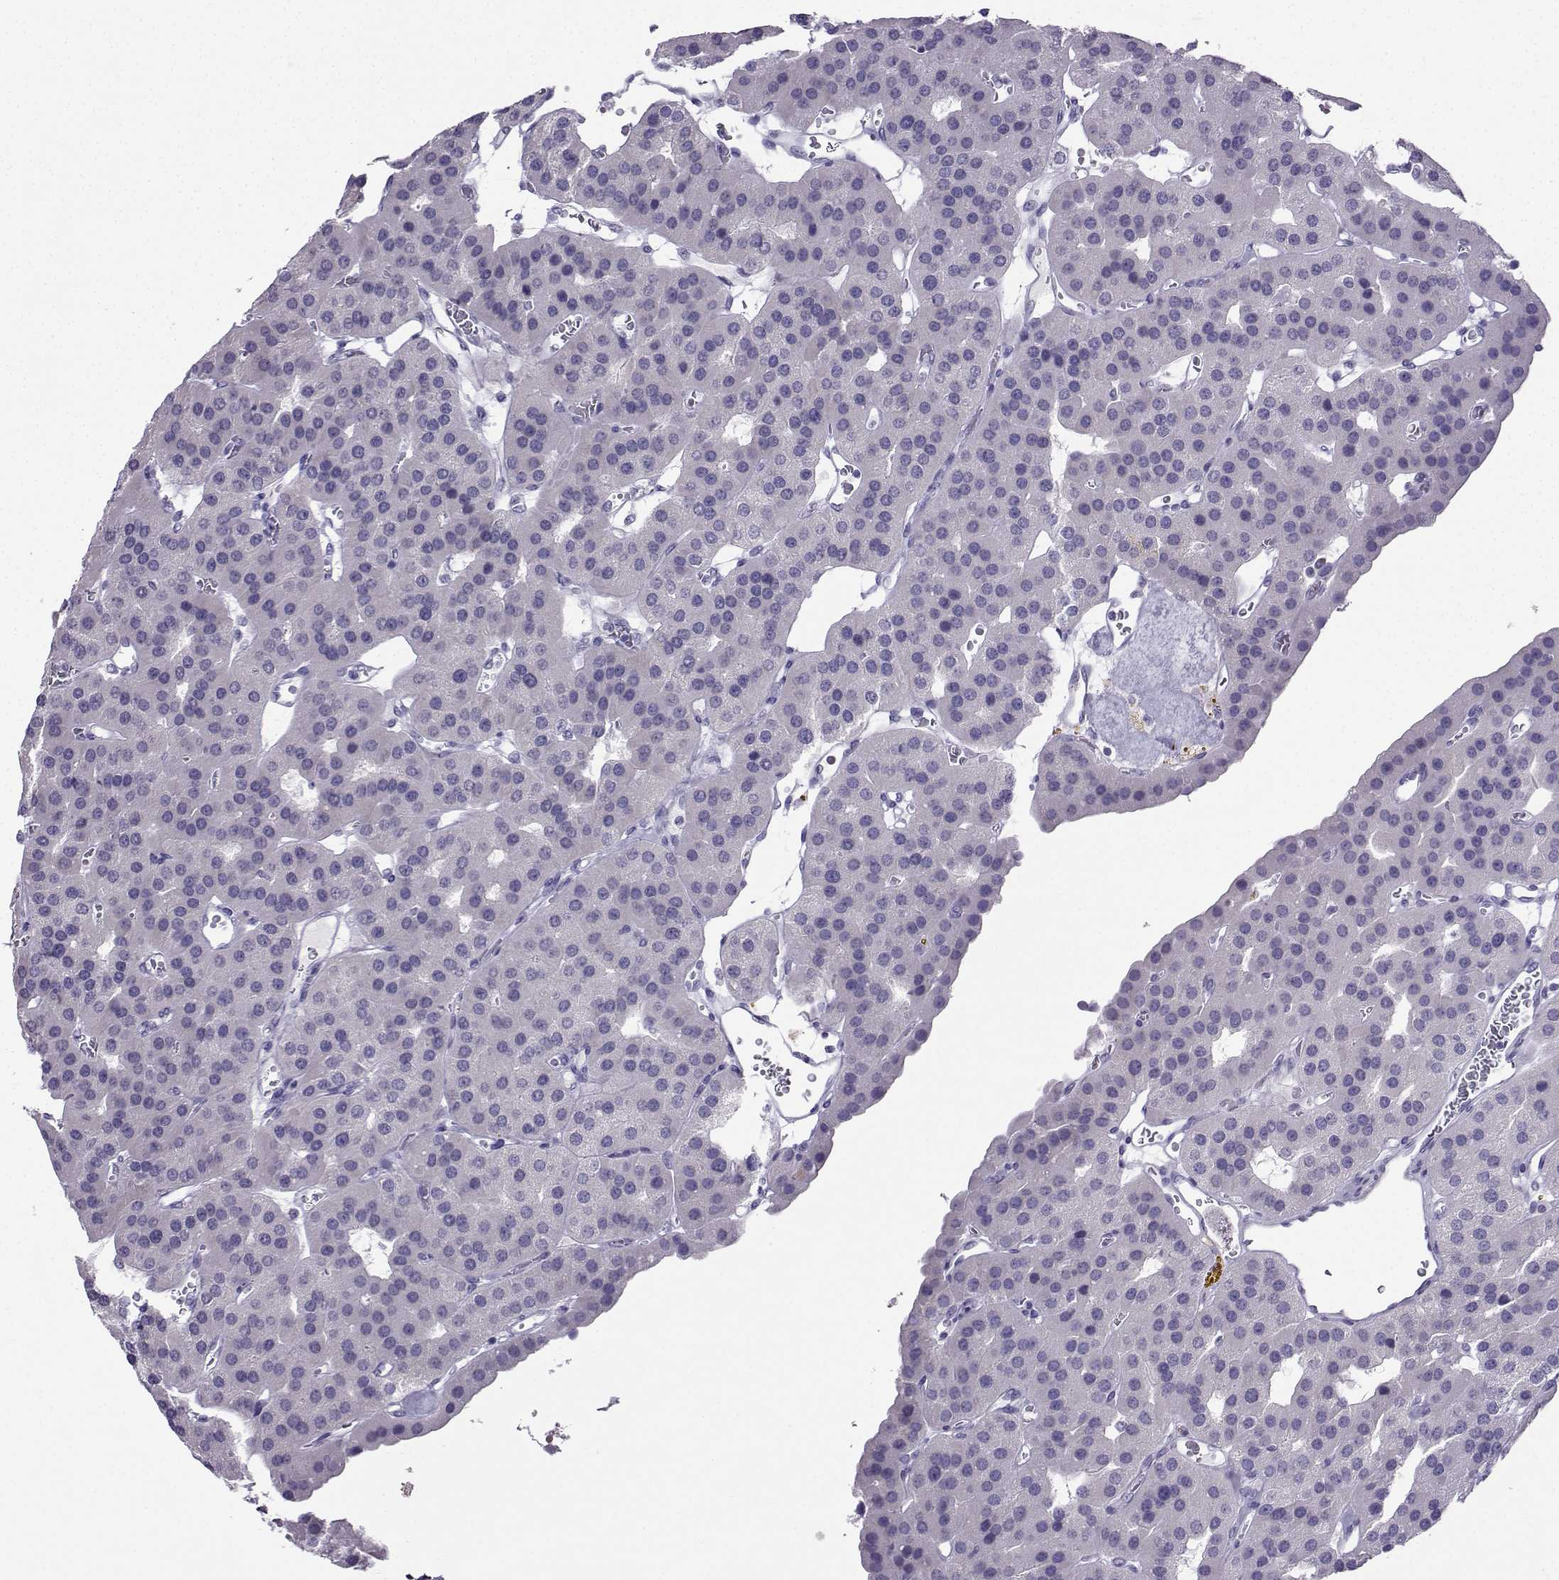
{"staining": {"intensity": "negative", "quantity": "none", "location": "none"}, "tissue": "parathyroid gland", "cell_type": "Glandular cells", "image_type": "normal", "snomed": [{"axis": "morphology", "description": "Normal tissue, NOS"}, {"axis": "morphology", "description": "Adenoma, NOS"}, {"axis": "topography", "description": "Parathyroid gland"}], "caption": "Parathyroid gland stained for a protein using IHC shows no expression glandular cells.", "gene": "KIF17", "patient": {"sex": "female", "age": 86}}